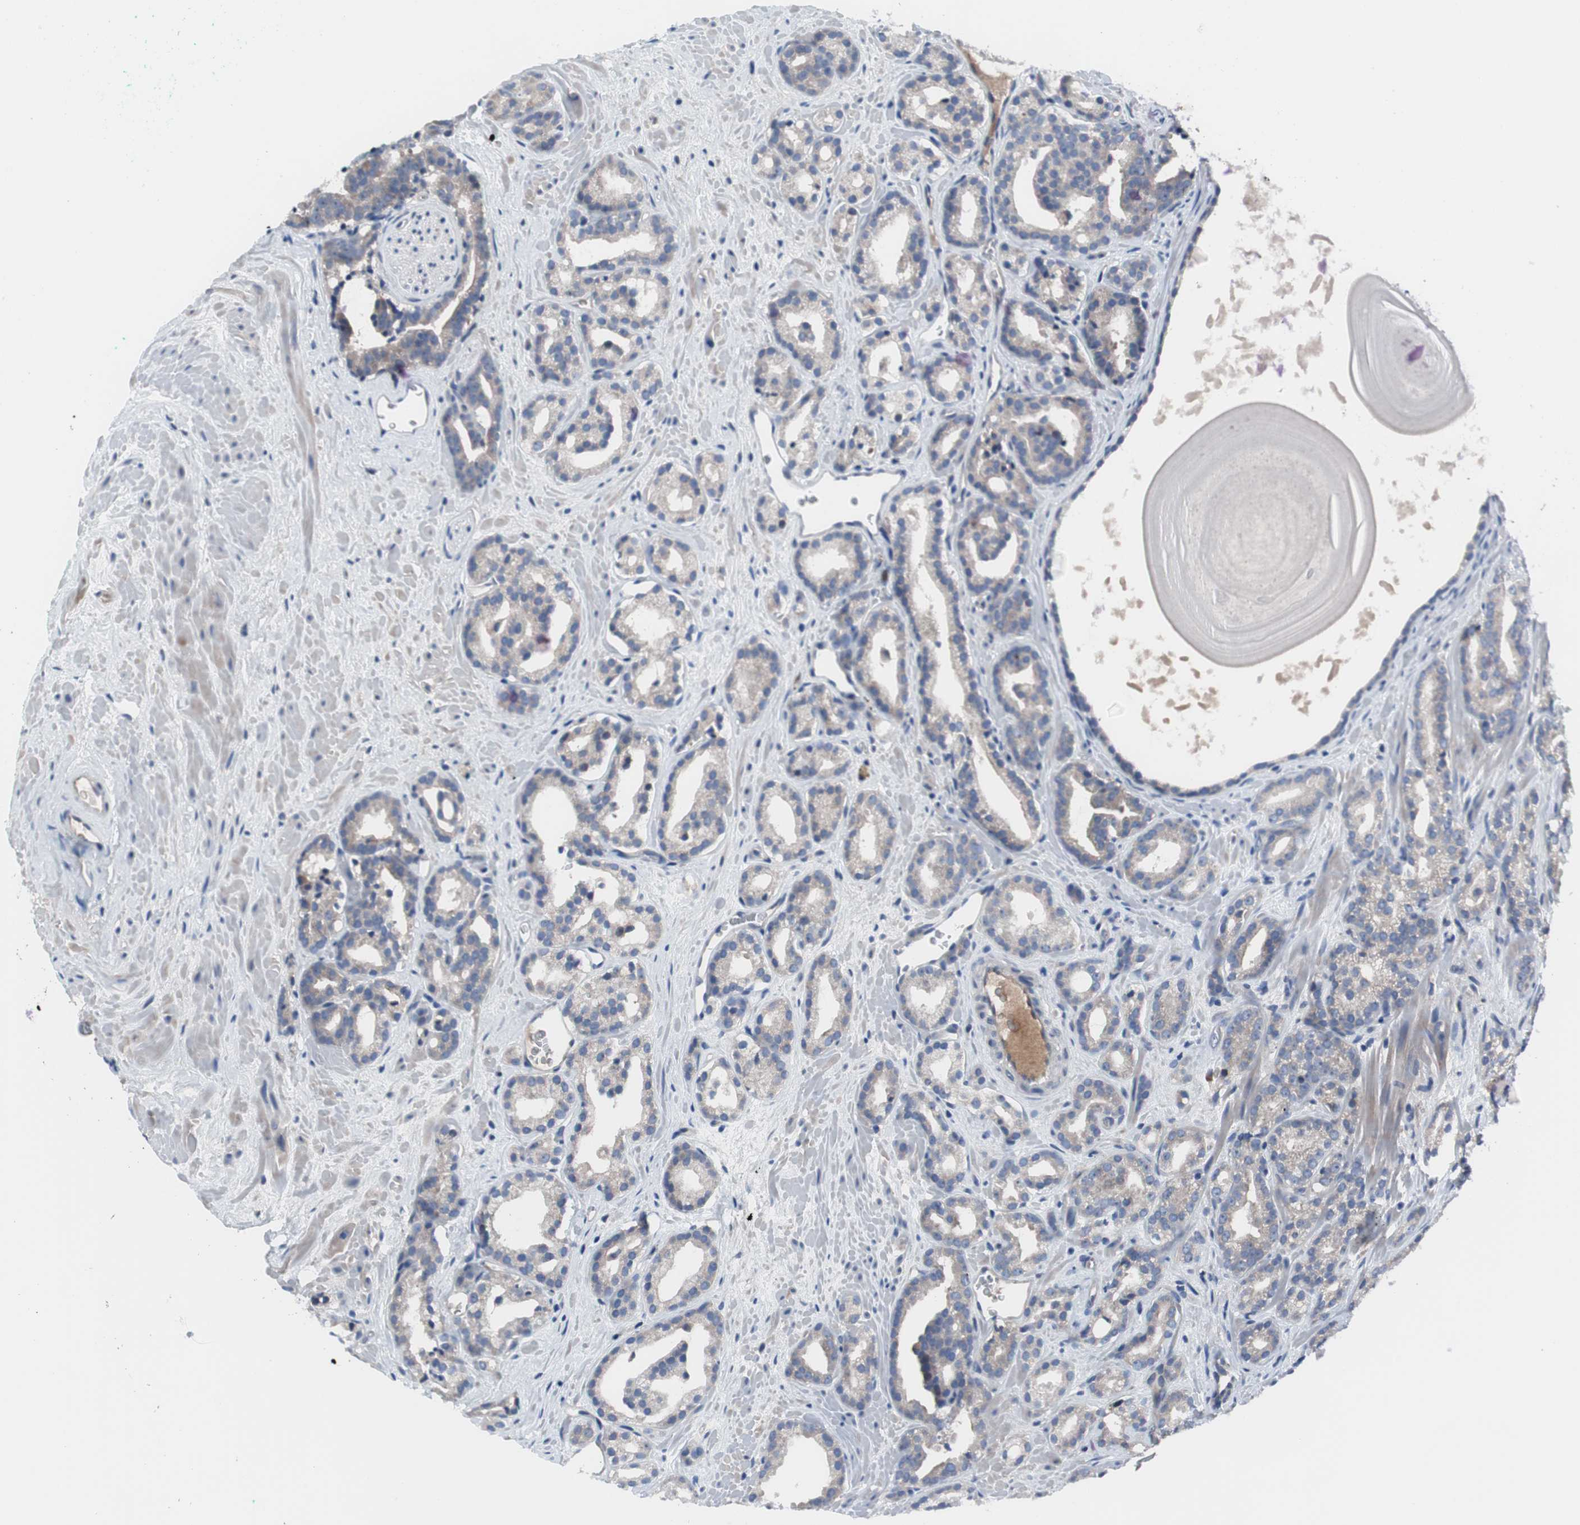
{"staining": {"intensity": "negative", "quantity": "none", "location": "none"}, "tissue": "prostate cancer", "cell_type": "Tumor cells", "image_type": "cancer", "snomed": [{"axis": "morphology", "description": "Adenocarcinoma, Low grade"}, {"axis": "topography", "description": "Prostate"}], "caption": "Protein analysis of prostate cancer reveals no significant positivity in tumor cells. (Immunohistochemistry (ihc), brightfield microscopy, high magnification).", "gene": "KANSL1", "patient": {"sex": "male", "age": 63}}